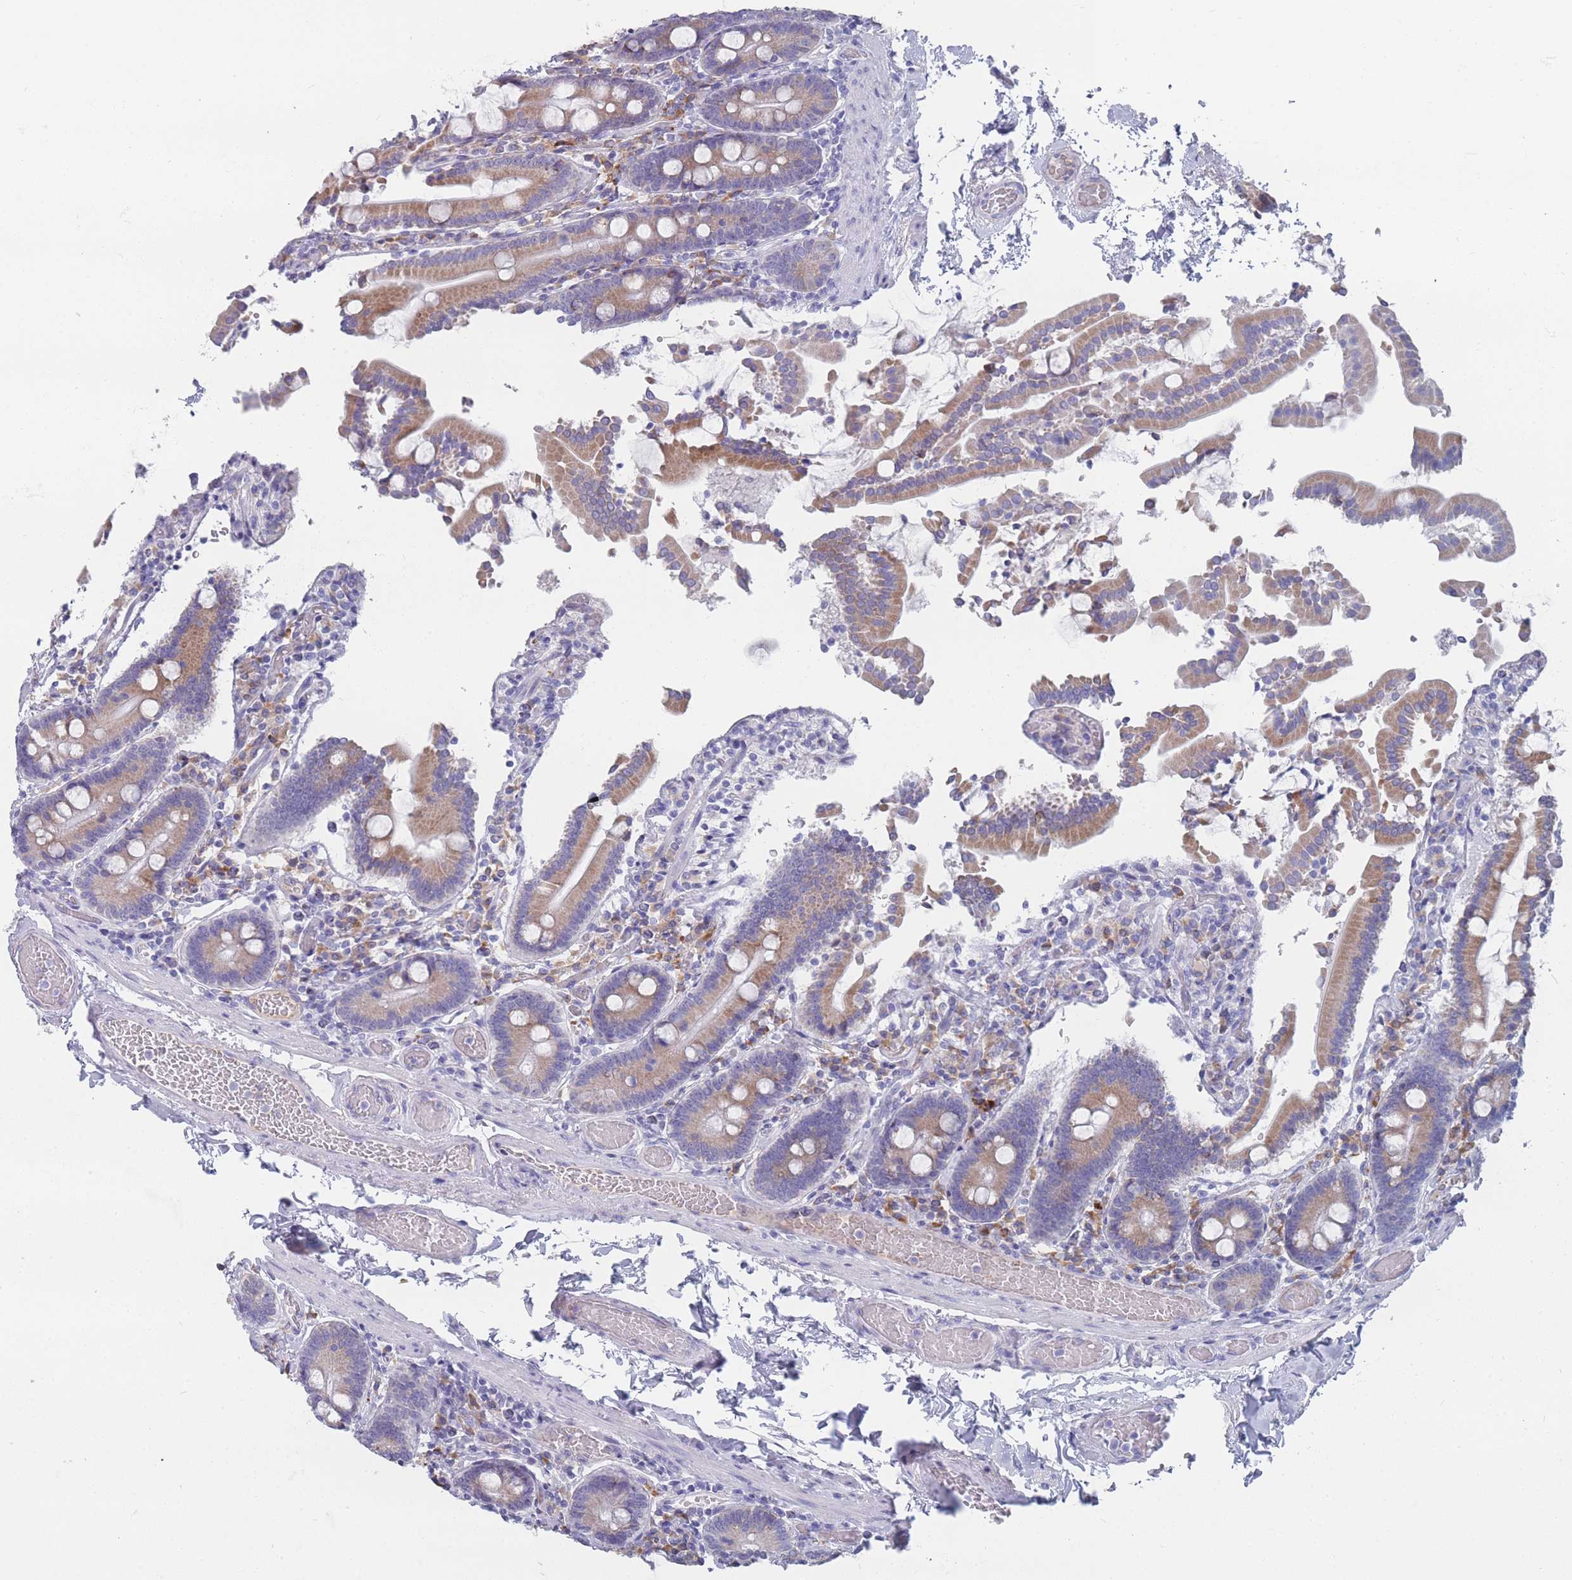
{"staining": {"intensity": "moderate", "quantity": ">75%", "location": "cytoplasmic/membranous"}, "tissue": "duodenum", "cell_type": "Glandular cells", "image_type": "normal", "snomed": [{"axis": "morphology", "description": "Normal tissue, NOS"}, {"axis": "topography", "description": "Duodenum"}], "caption": "Immunohistochemistry histopathology image of normal human duodenum stained for a protein (brown), which exhibits medium levels of moderate cytoplasmic/membranous expression in approximately >75% of glandular cells.", "gene": "ST8SIA5", "patient": {"sex": "male", "age": 55}}